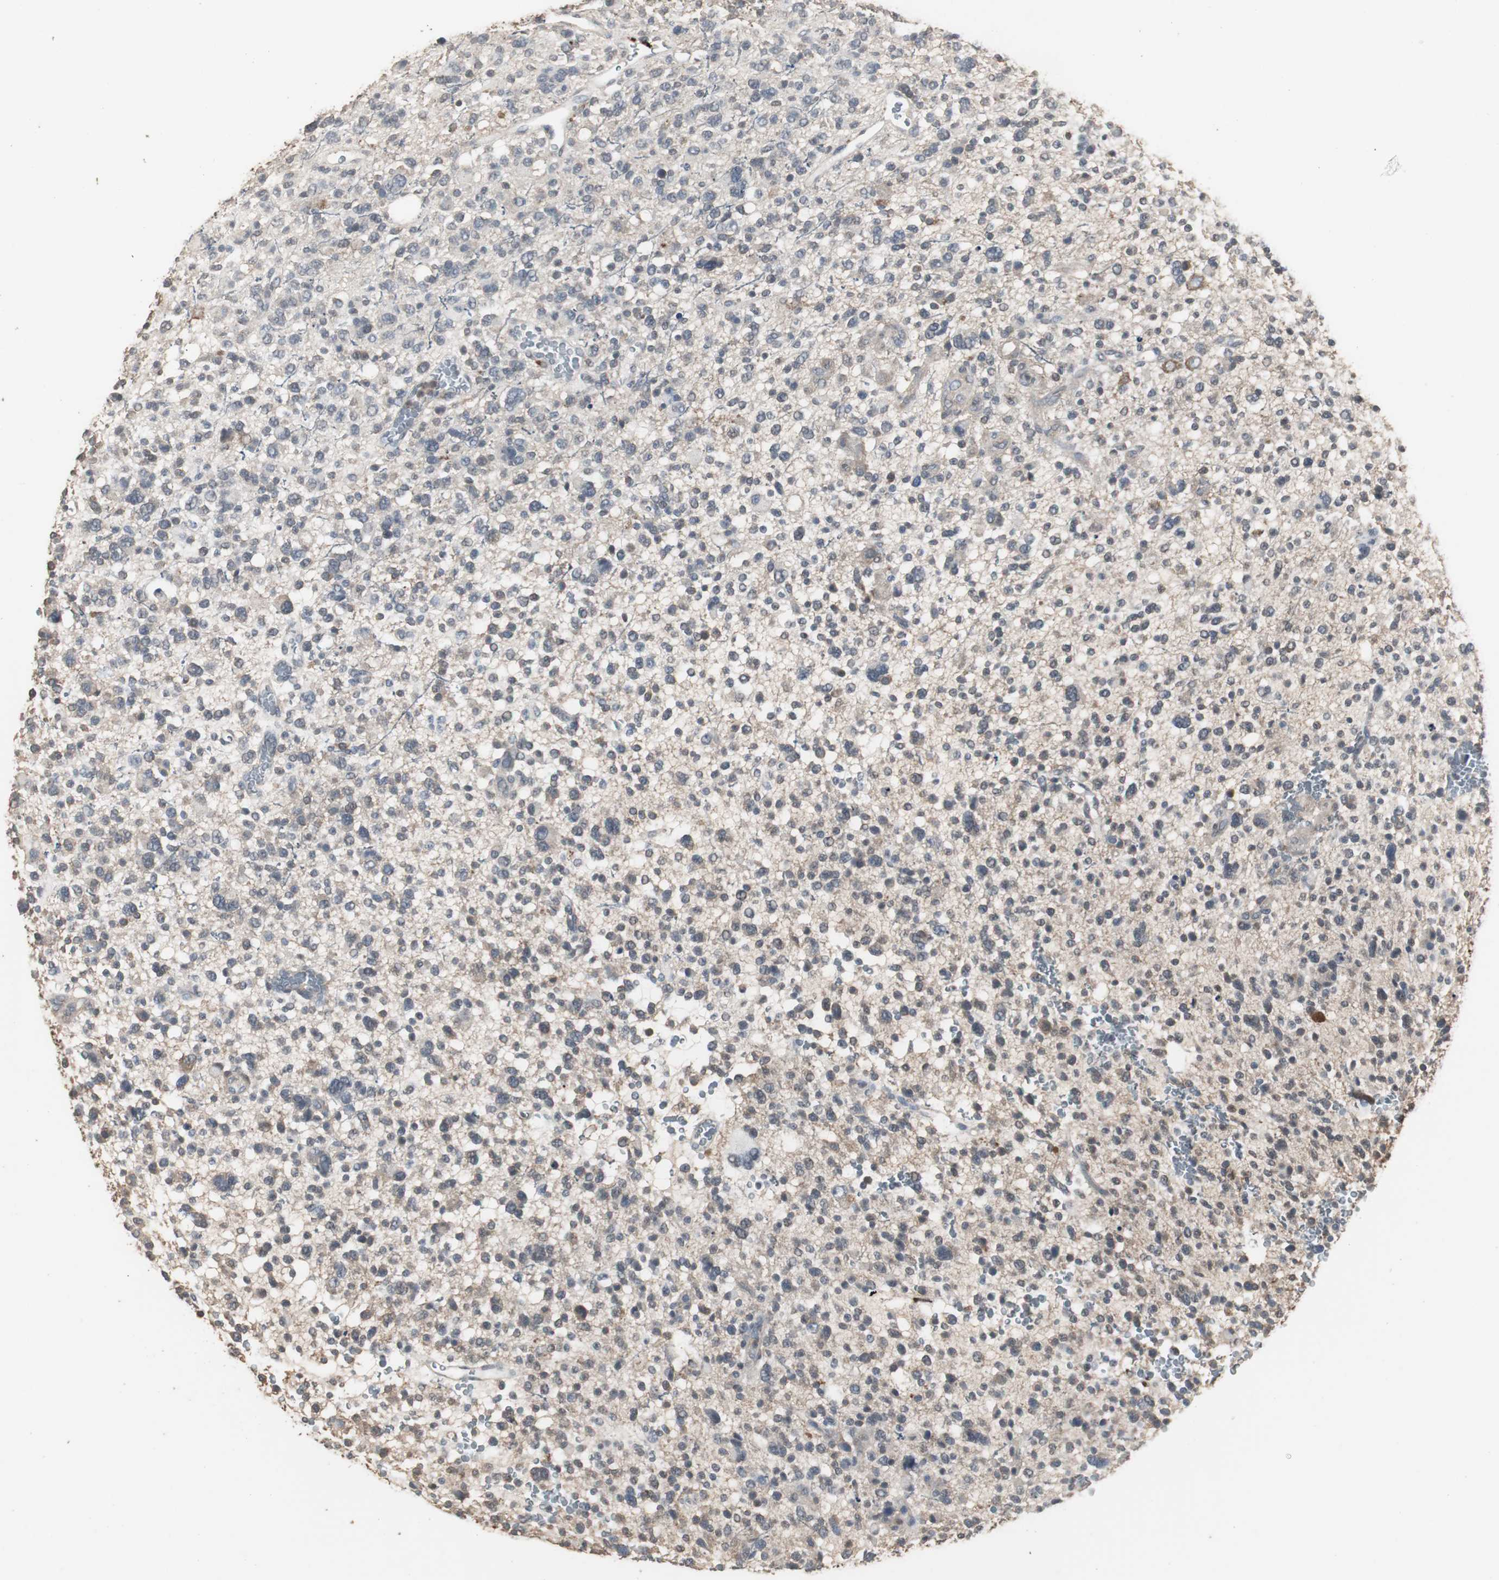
{"staining": {"intensity": "weak", "quantity": "<25%", "location": "cytoplasmic/membranous"}, "tissue": "glioma", "cell_type": "Tumor cells", "image_type": "cancer", "snomed": [{"axis": "morphology", "description": "Glioma, malignant, High grade"}, {"axis": "topography", "description": "Brain"}], "caption": "Glioma was stained to show a protein in brown. There is no significant staining in tumor cells.", "gene": "HPRT1", "patient": {"sex": "male", "age": 48}}